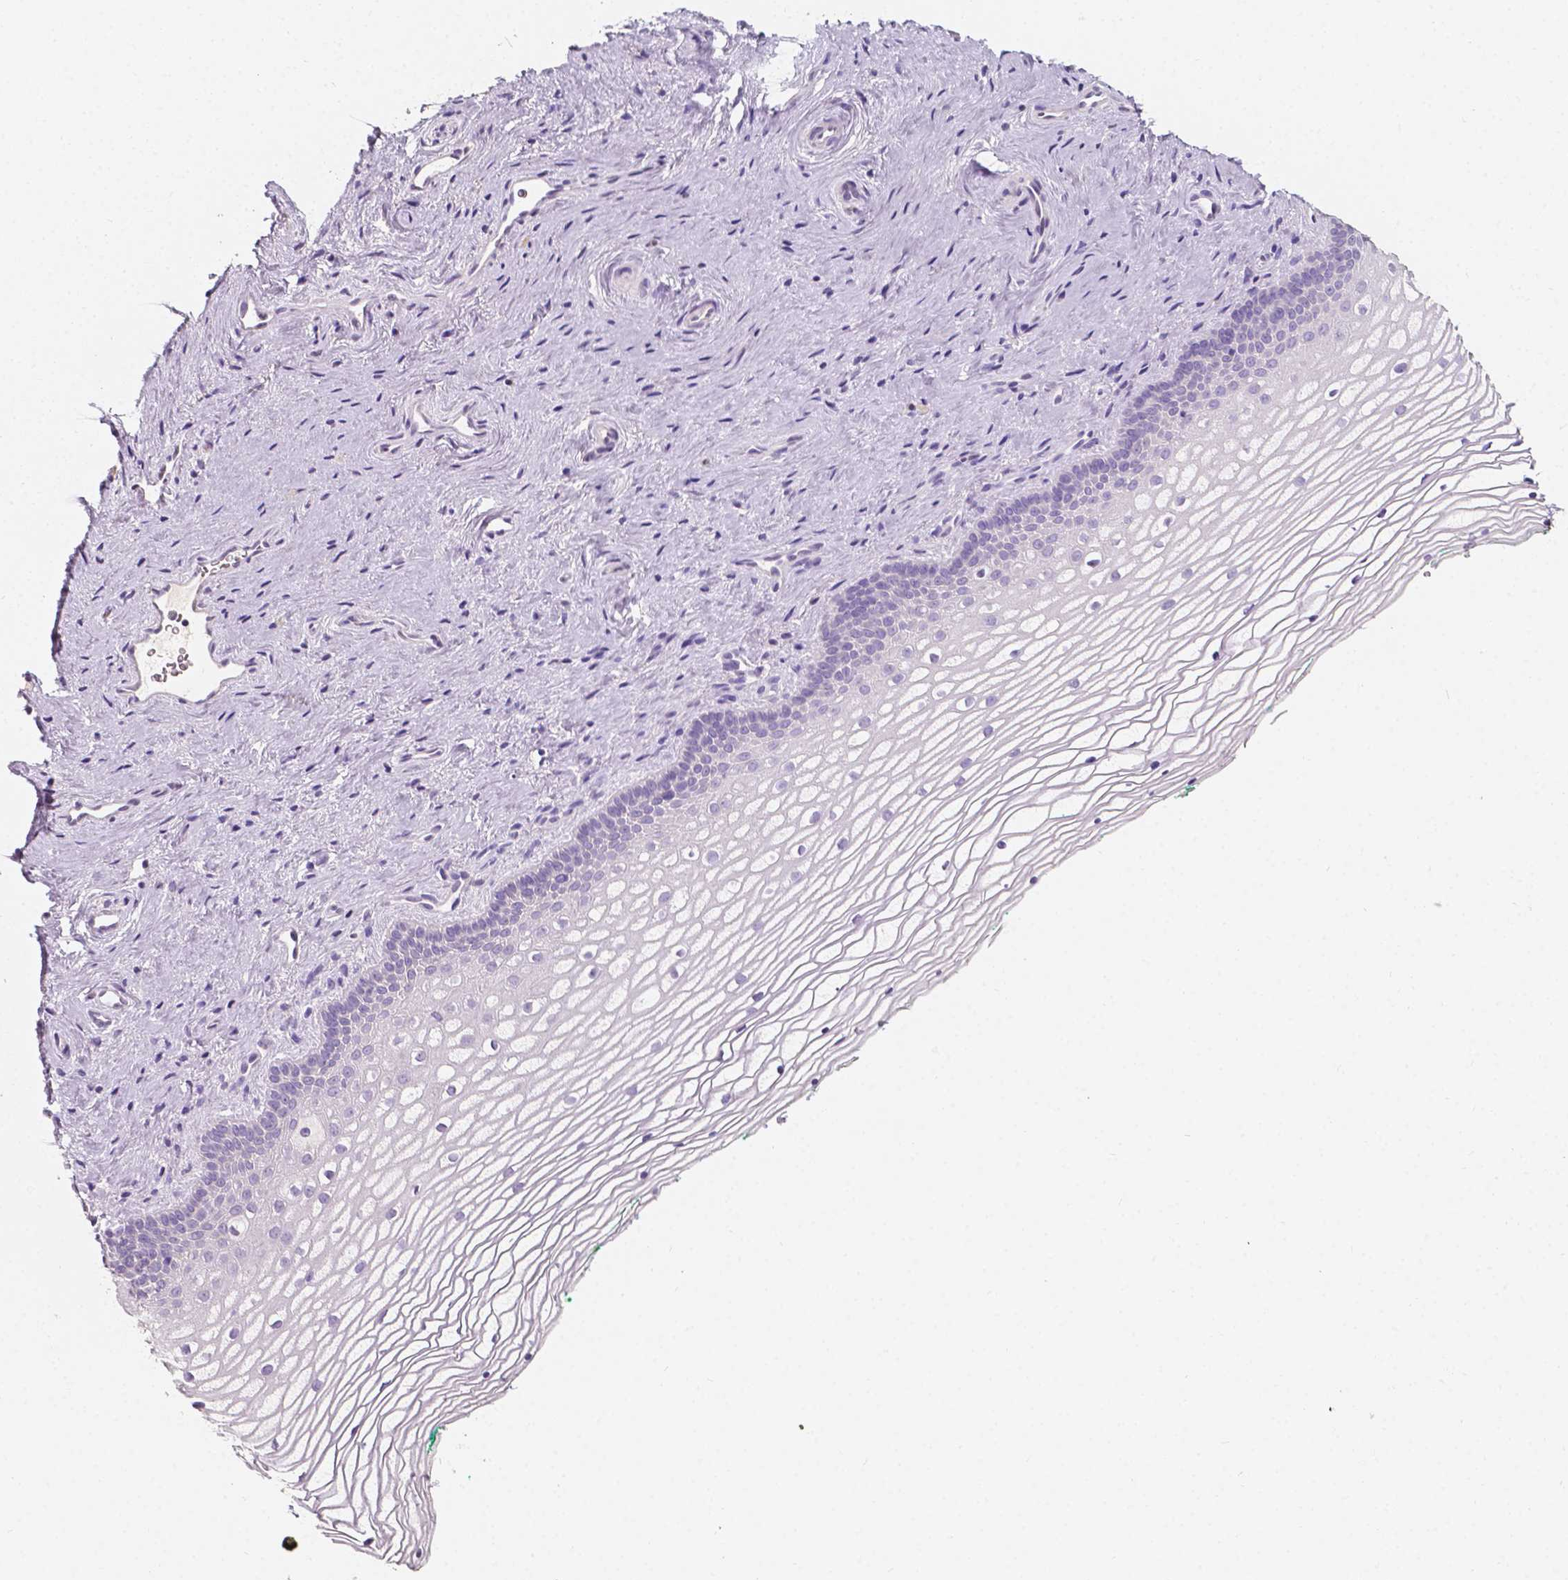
{"staining": {"intensity": "negative", "quantity": "none", "location": "none"}, "tissue": "vagina", "cell_type": "Squamous epithelial cells", "image_type": "normal", "snomed": [{"axis": "morphology", "description": "Normal tissue, NOS"}, {"axis": "topography", "description": "Vagina"}], "caption": "The photomicrograph demonstrates no staining of squamous epithelial cells in unremarkable vagina.", "gene": "TAL1", "patient": {"sex": "female", "age": 44}}